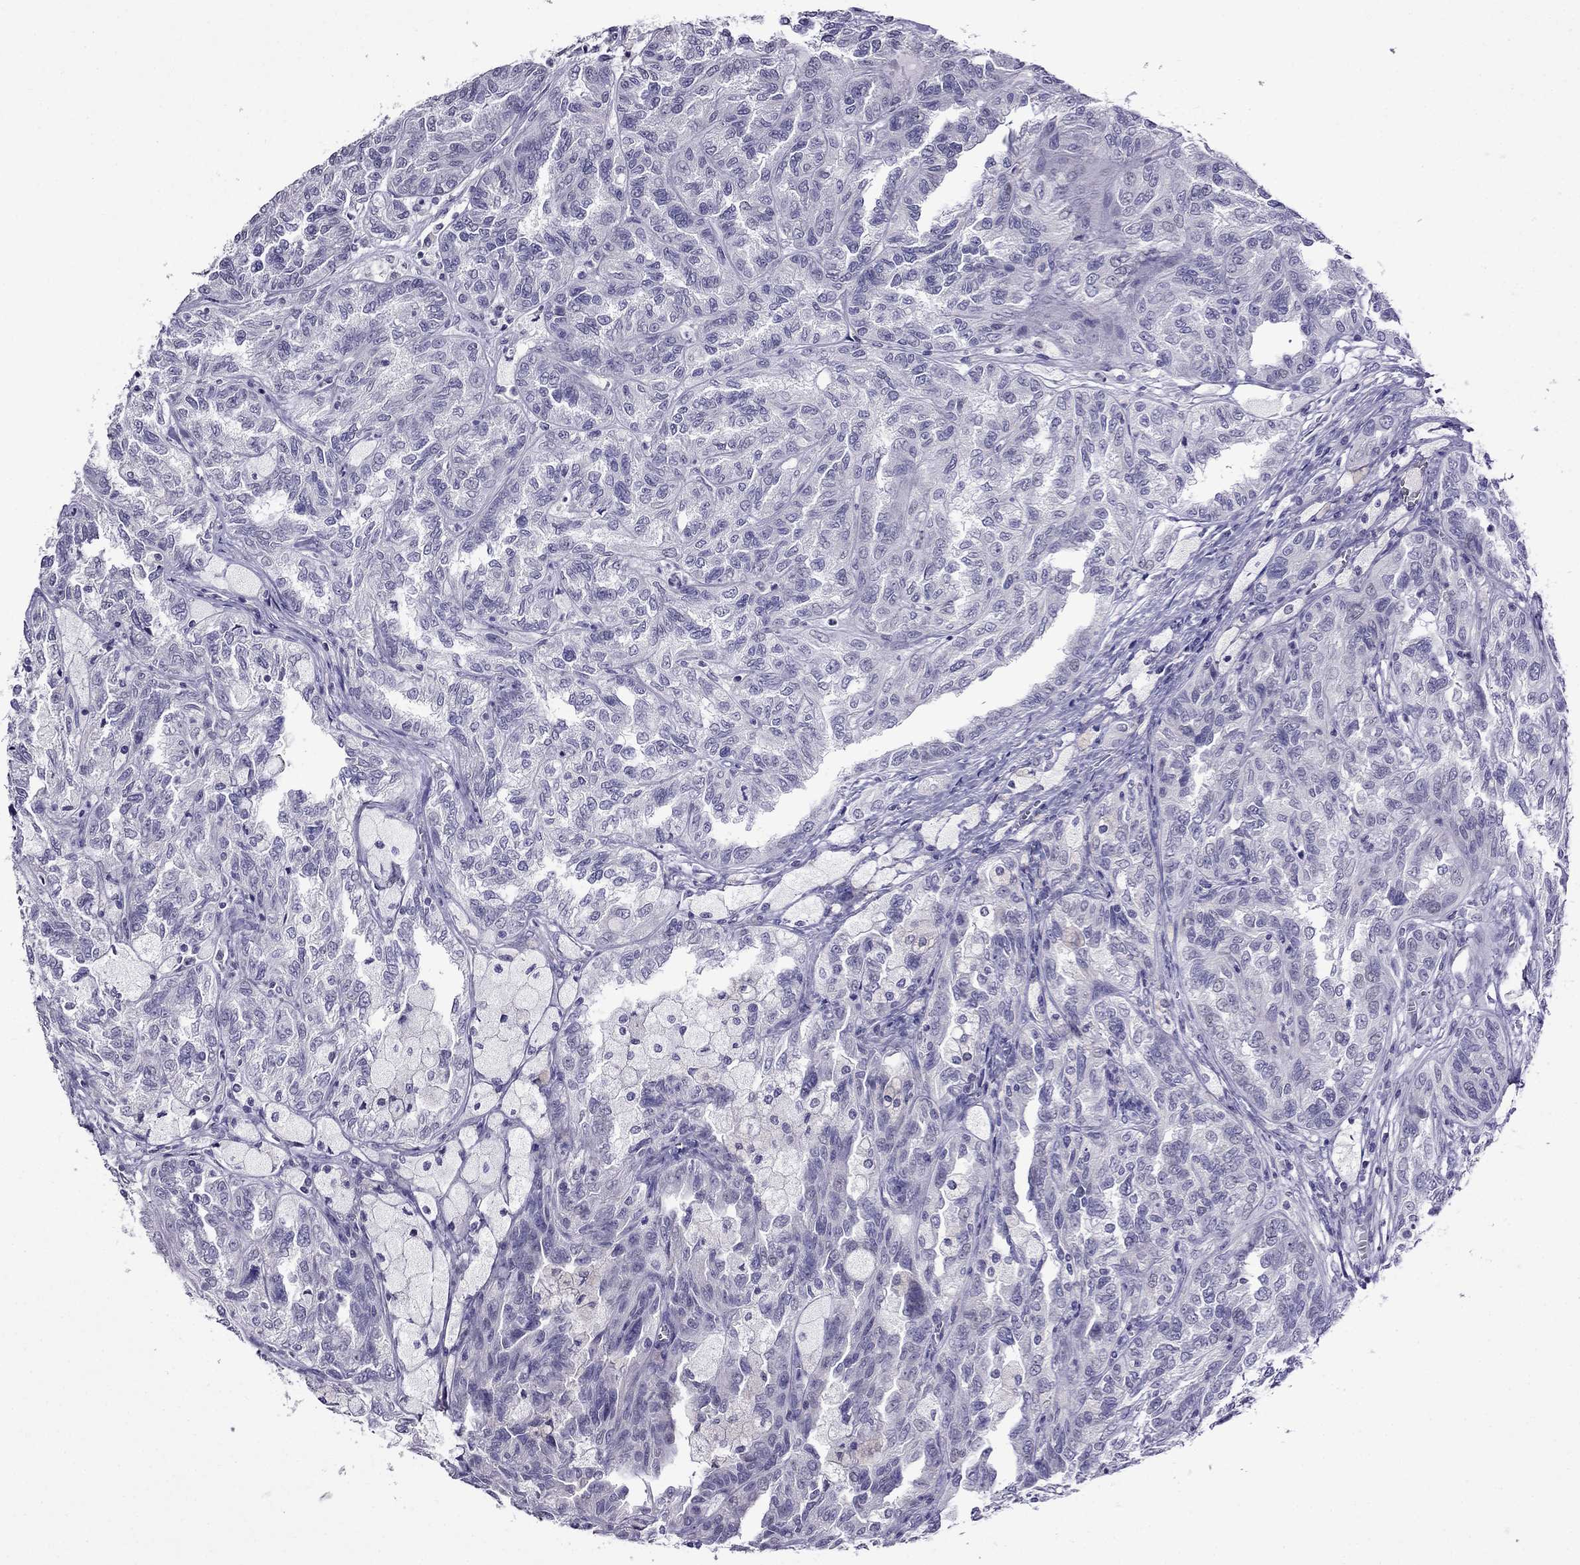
{"staining": {"intensity": "negative", "quantity": "none", "location": "none"}, "tissue": "renal cancer", "cell_type": "Tumor cells", "image_type": "cancer", "snomed": [{"axis": "morphology", "description": "Adenocarcinoma, NOS"}, {"axis": "topography", "description": "Kidney"}], "caption": "This is an IHC photomicrograph of human adenocarcinoma (renal). There is no staining in tumor cells.", "gene": "SPTBN4", "patient": {"sex": "male", "age": 79}}